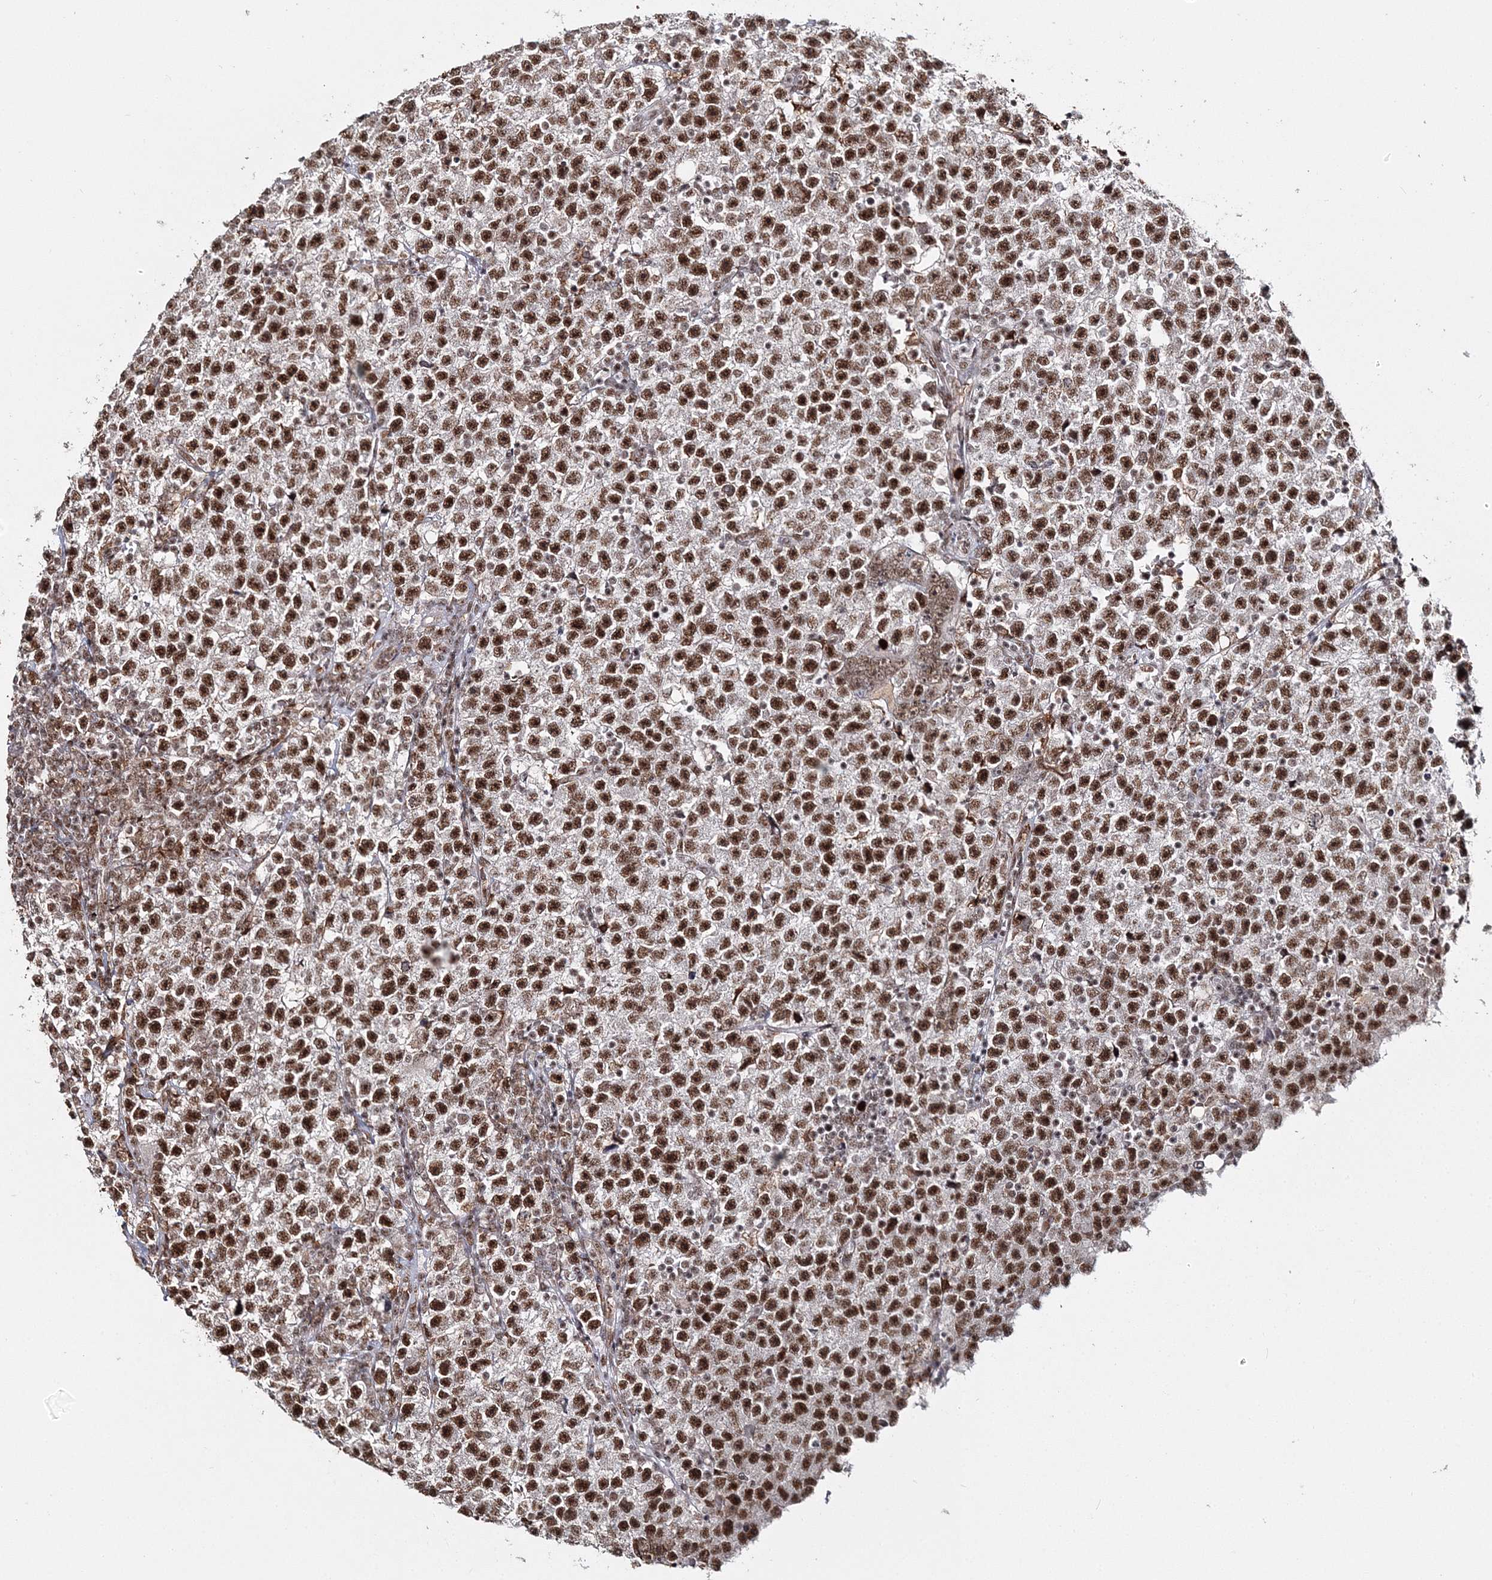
{"staining": {"intensity": "strong", "quantity": ">75%", "location": "nuclear"}, "tissue": "testis cancer", "cell_type": "Tumor cells", "image_type": "cancer", "snomed": [{"axis": "morphology", "description": "Seminoma, NOS"}, {"axis": "topography", "description": "Testis"}], "caption": "Immunohistochemistry (IHC) image of neoplastic tissue: seminoma (testis) stained using immunohistochemistry displays high levels of strong protein expression localized specifically in the nuclear of tumor cells, appearing as a nuclear brown color.", "gene": "QRICH1", "patient": {"sex": "male", "age": 22}}